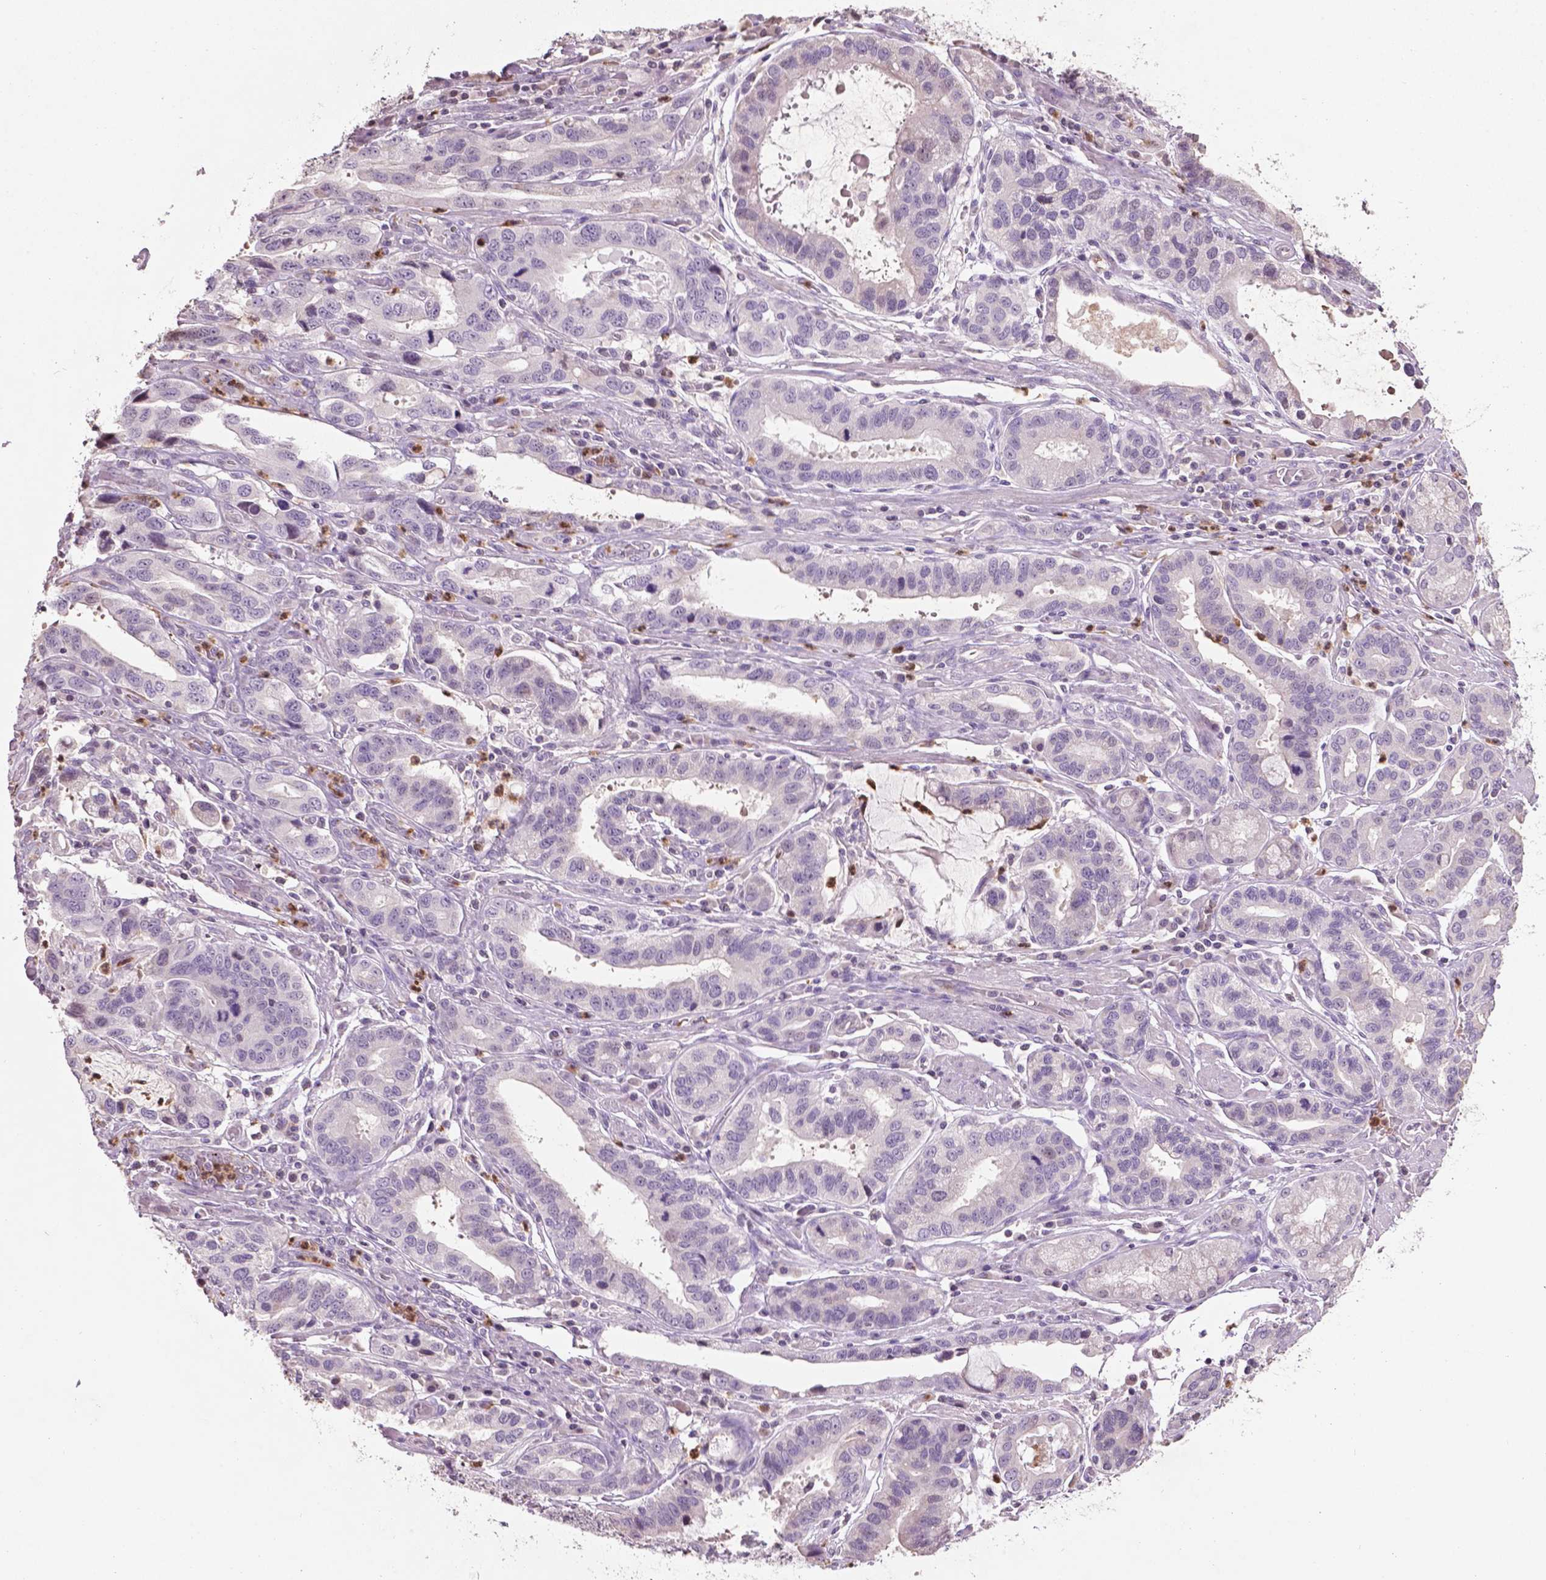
{"staining": {"intensity": "negative", "quantity": "none", "location": "none"}, "tissue": "stomach cancer", "cell_type": "Tumor cells", "image_type": "cancer", "snomed": [{"axis": "morphology", "description": "Adenocarcinoma, NOS"}, {"axis": "topography", "description": "Stomach, lower"}], "caption": "A histopathology image of human adenocarcinoma (stomach) is negative for staining in tumor cells.", "gene": "NTNG2", "patient": {"sex": "female", "age": 76}}